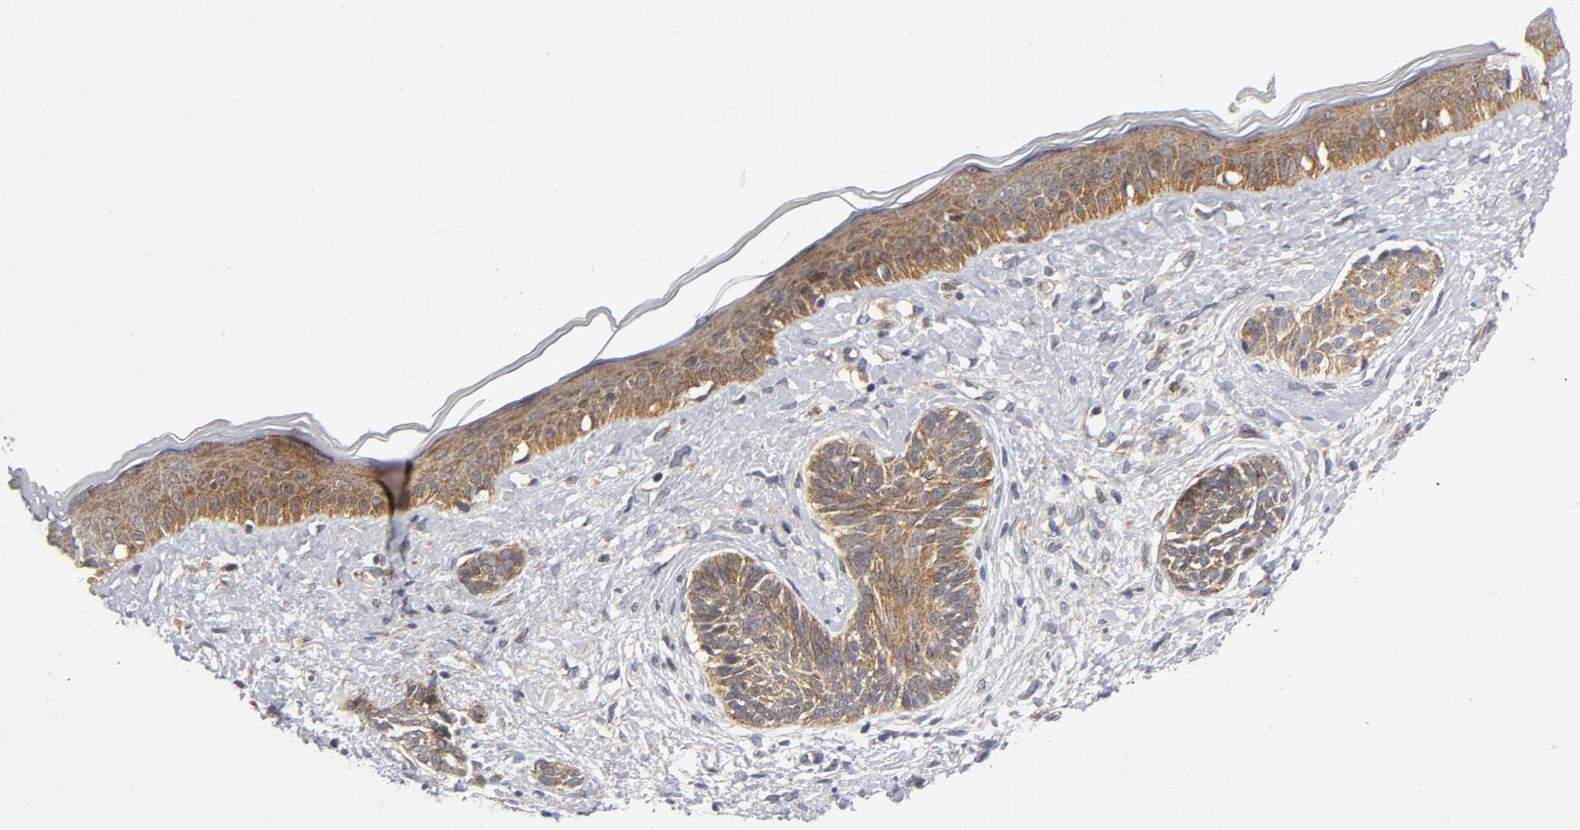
{"staining": {"intensity": "moderate", "quantity": ">75%", "location": "cytoplasmic/membranous"}, "tissue": "skin cancer", "cell_type": "Tumor cells", "image_type": "cancer", "snomed": [{"axis": "morphology", "description": "Normal tissue, NOS"}, {"axis": "morphology", "description": "Basal cell carcinoma"}, {"axis": "topography", "description": "Skin"}], "caption": "Basal cell carcinoma (skin) tissue shows moderate cytoplasmic/membranous expression in about >75% of tumor cells Nuclei are stained in blue.", "gene": "EIF5", "patient": {"sex": "male", "age": 63}}